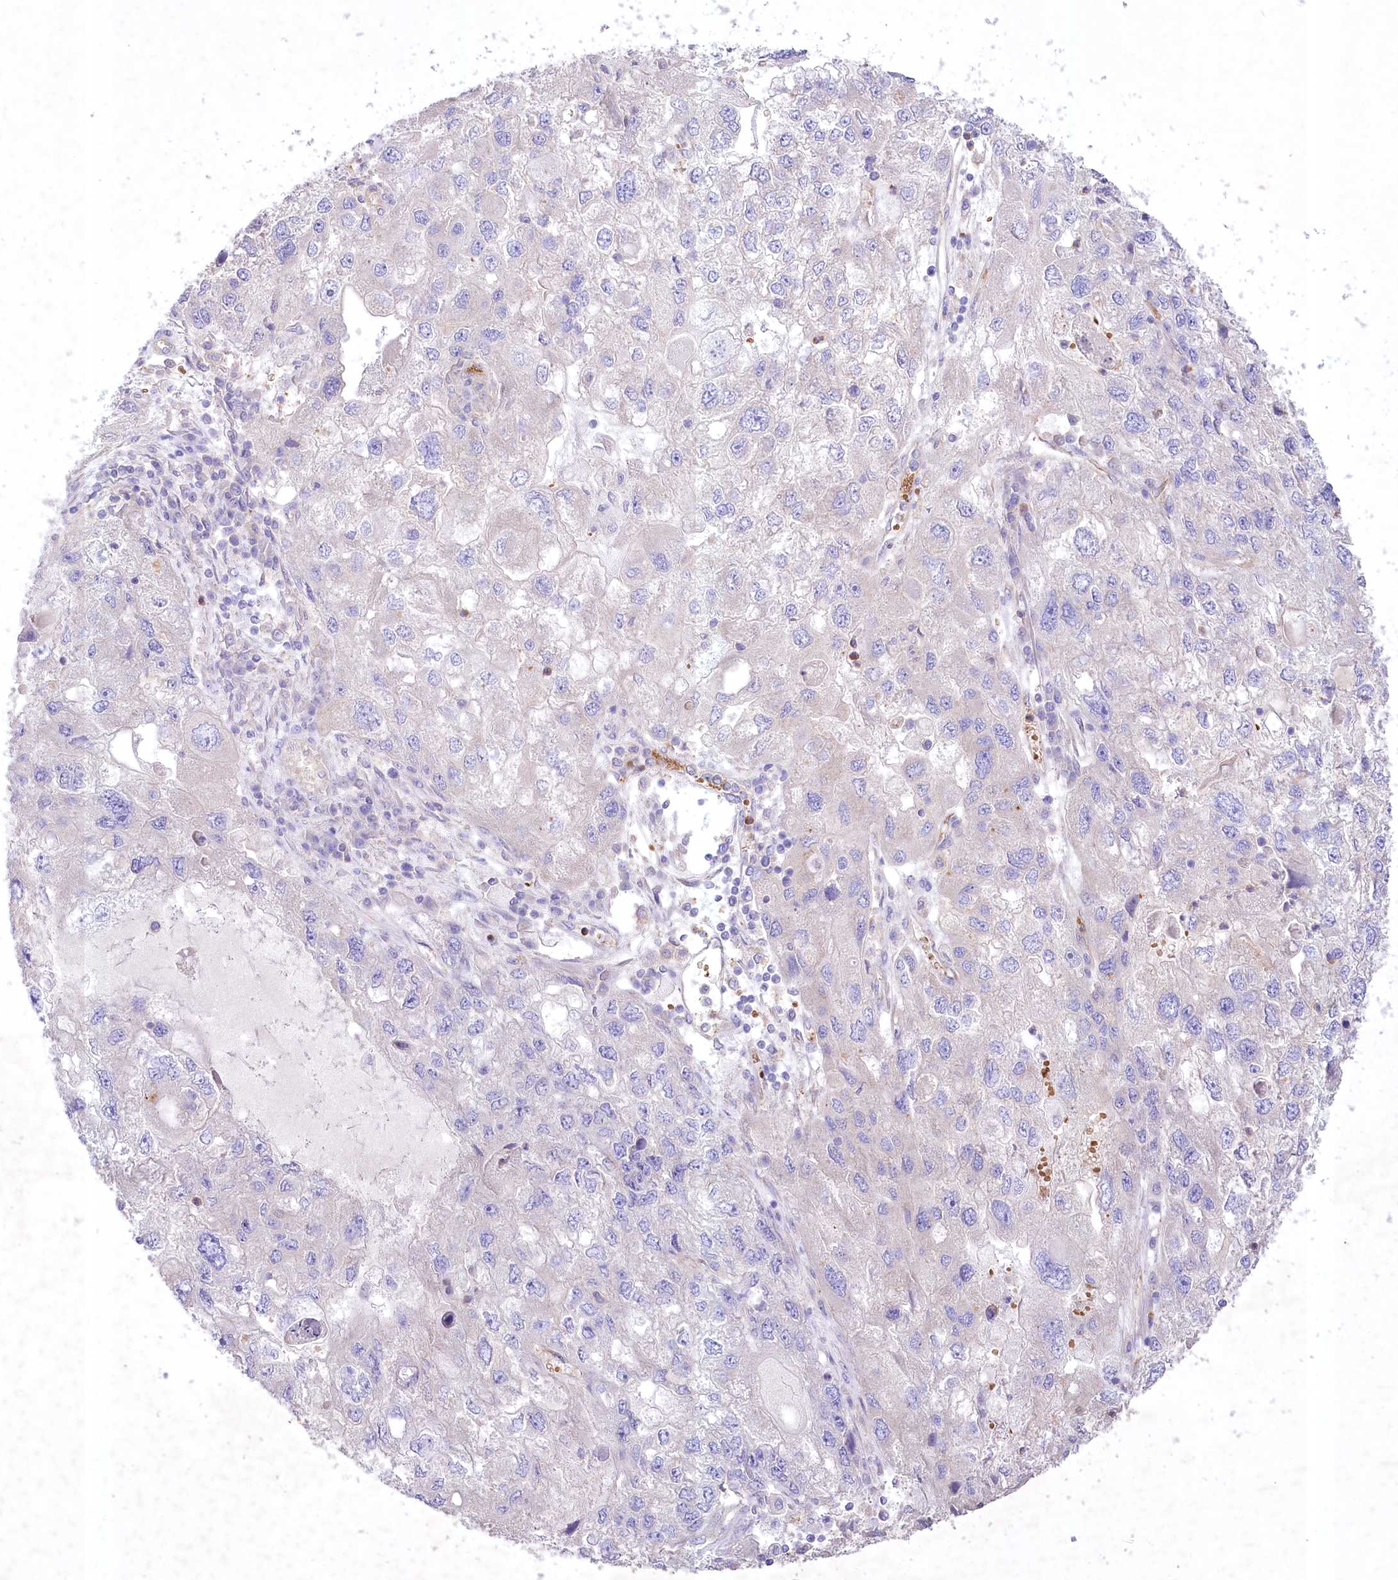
{"staining": {"intensity": "negative", "quantity": "none", "location": "none"}, "tissue": "endometrial cancer", "cell_type": "Tumor cells", "image_type": "cancer", "snomed": [{"axis": "morphology", "description": "Adenocarcinoma, NOS"}, {"axis": "topography", "description": "Endometrium"}], "caption": "Endometrial cancer was stained to show a protein in brown. There is no significant staining in tumor cells.", "gene": "PRSS53", "patient": {"sex": "female", "age": 49}}